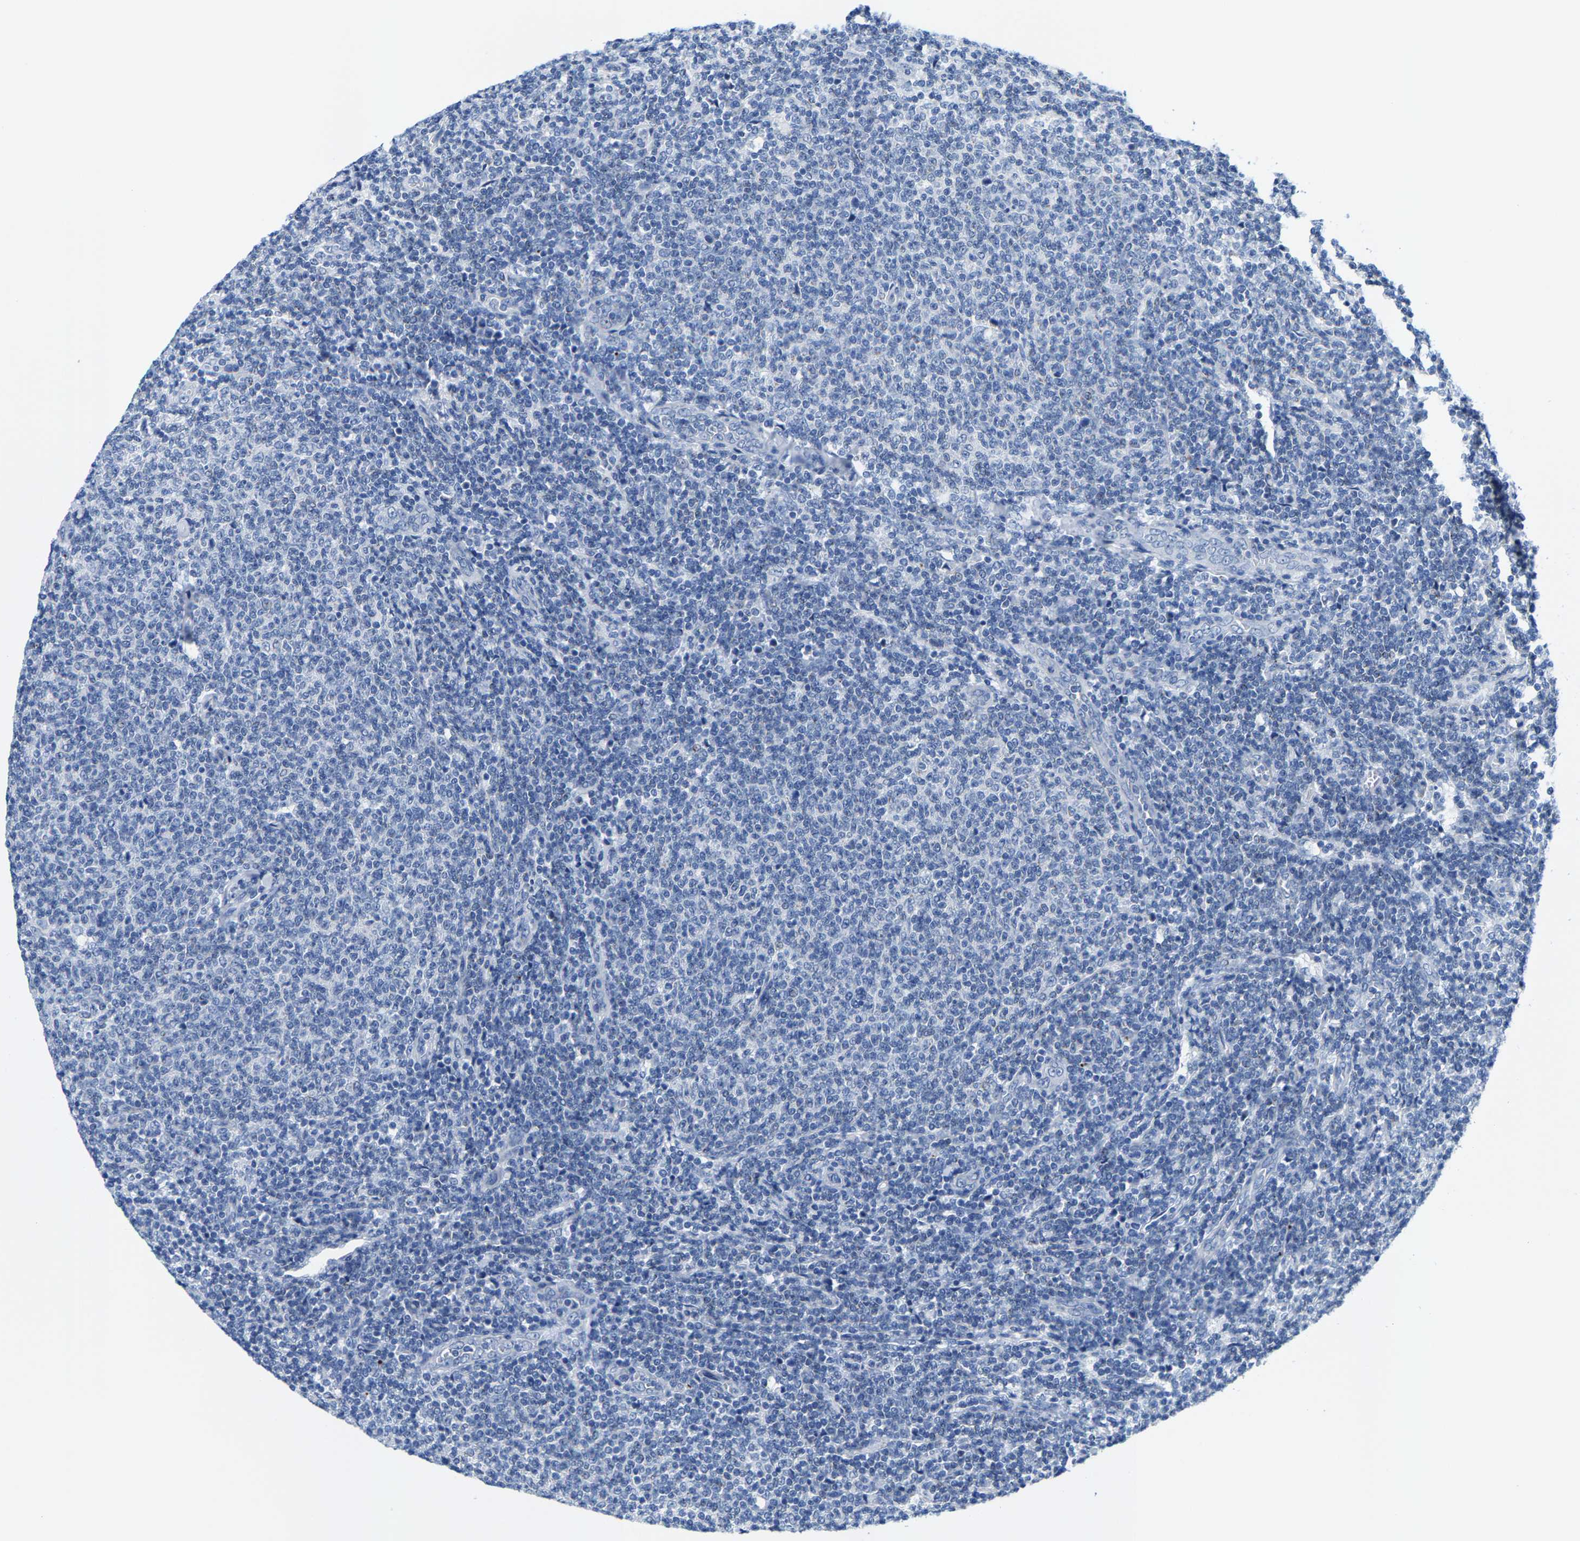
{"staining": {"intensity": "negative", "quantity": "none", "location": "none"}, "tissue": "lymphoma", "cell_type": "Tumor cells", "image_type": "cancer", "snomed": [{"axis": "morphology", "description": "Malignant lymphoma, non-Hodgkin's type, Low grade"}, {"axis": "topography", "description": "Lymph node"}], "caption": "A high-resolution image shows IHC staining of malignant lymphoma, non-Hodgkin's type (low-grade), which displays no significant expression in tumor cells.", "gene": "KLHL1", "patient": {"sex": "male", "age": 66}}